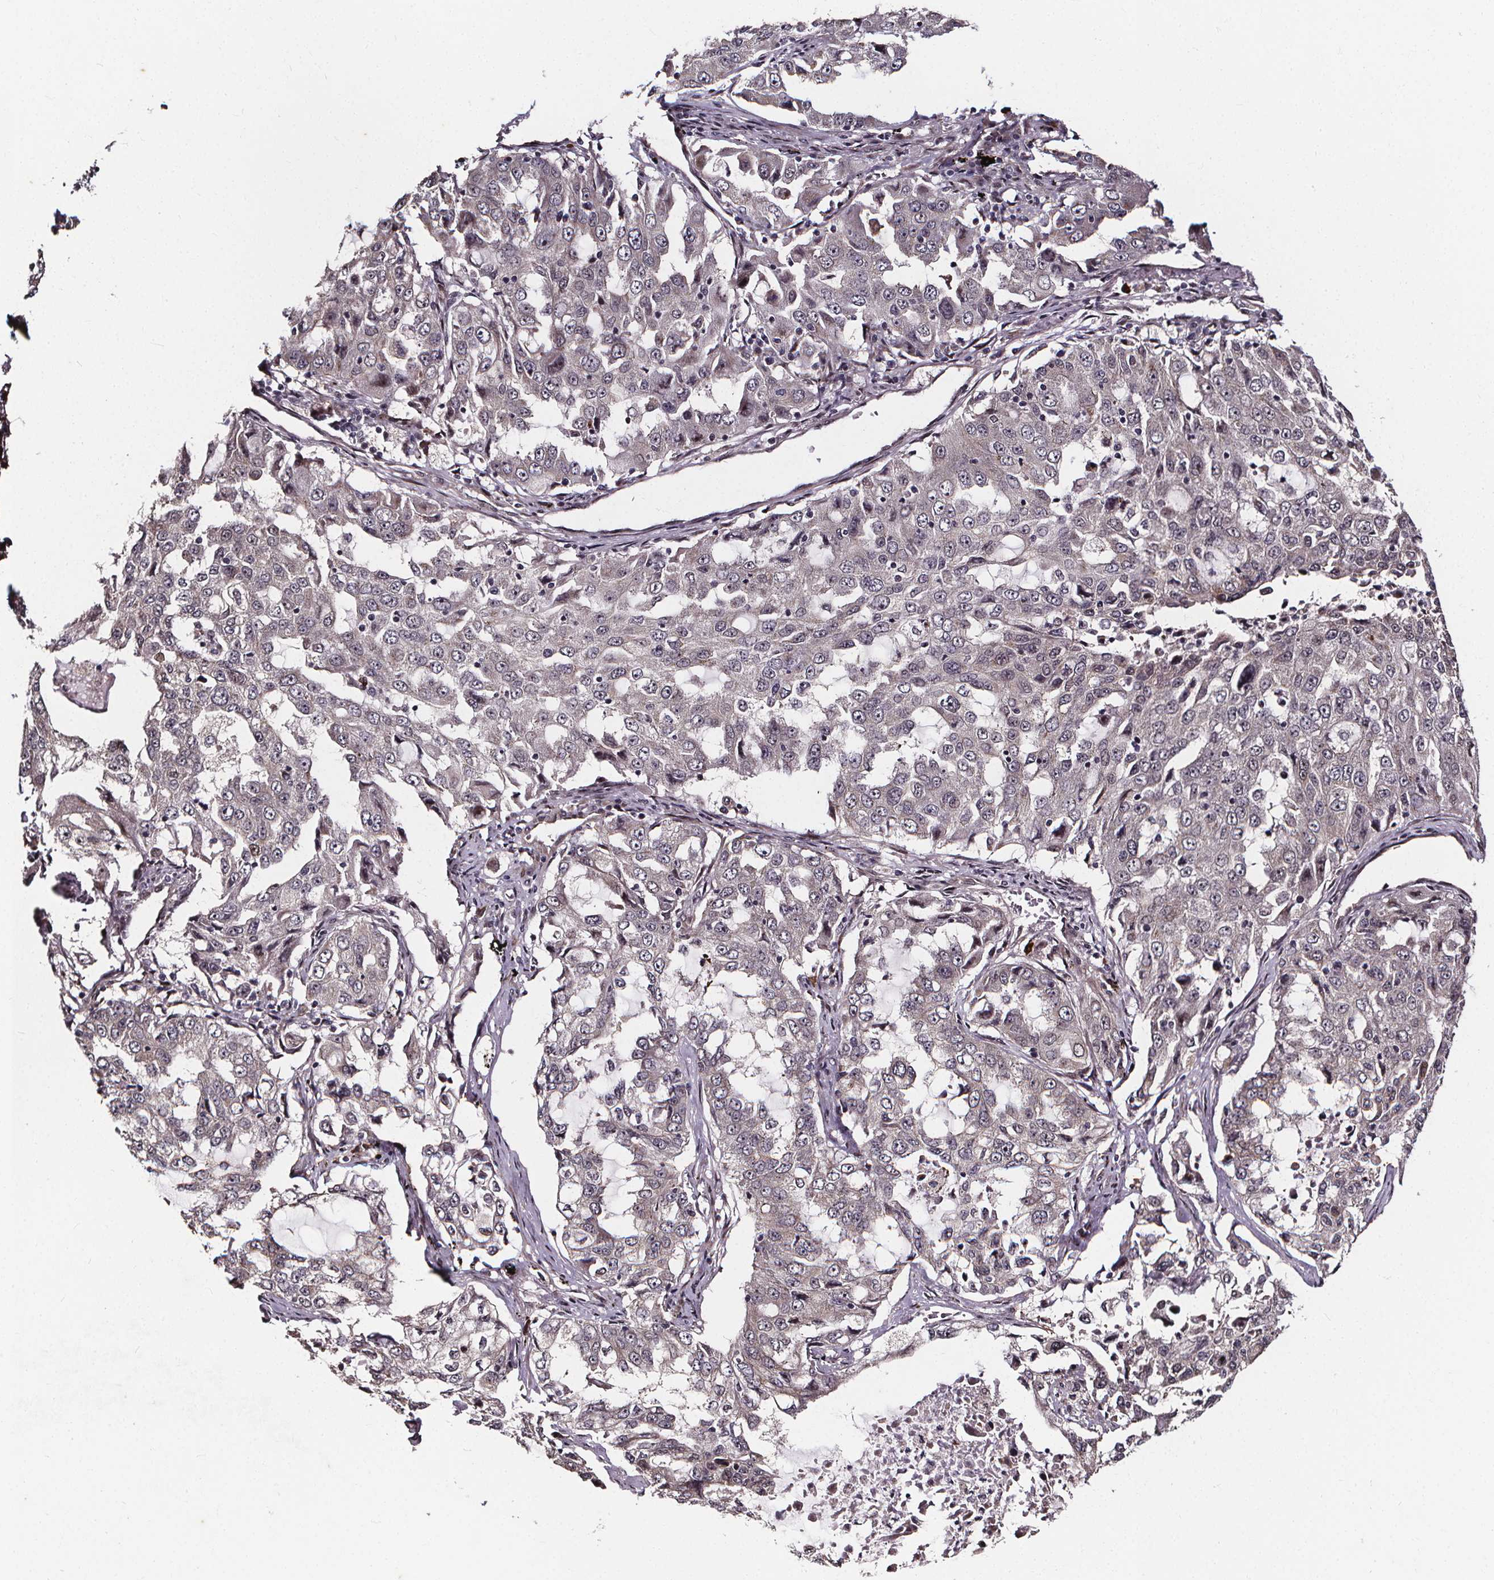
{"staining": {"intensity": "negative", "quantity": "none", "location": "none"}, "tissue": "lung cancer", "cell_type": "Tumor cells", "image_type": "cancer", "snomed": [{"axis": "morphology", "description": "Adenocarcinoma, NOS"}, {"axis": "topography", "description": "Lung"}], "caption": "An immunohistochemistry image of lung cancer (adenocarcinoma) is shown. There is no staining in tumor cells of lung cancer (adenocarcinoma). (Brightfield microscopy of DAB (3,3'-diaminobenzidine) immunohistochemistry at high magnification).", "gene": "DDIT3", "patient": {"sex": "female", "age": 61}}